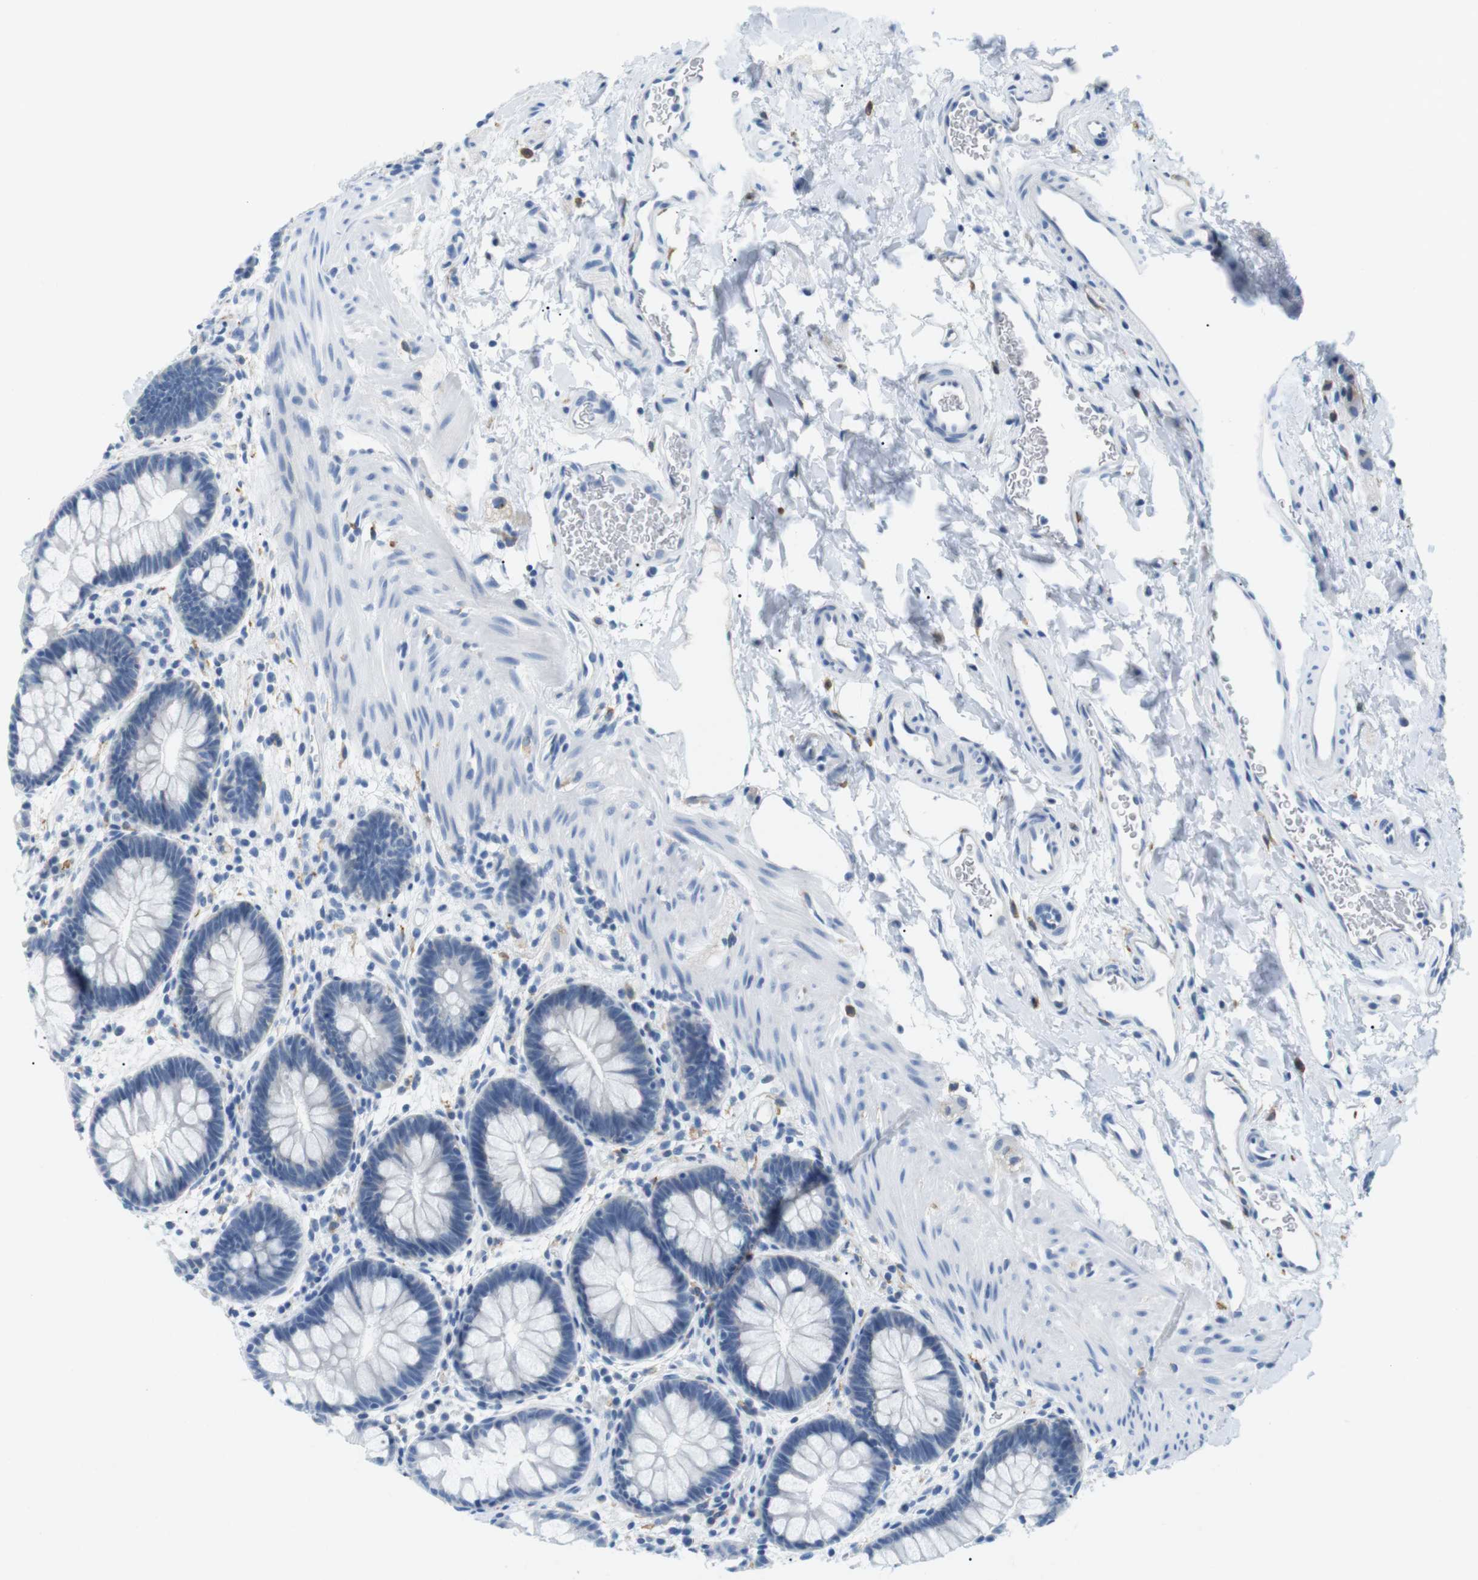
{"staining": {"intensity": "negative", "quantity": "none", "location": "none"}, "tissue": "rectum", "cell_type": "Glandular cells", "image_type": "normal", "snomed": [{"axis": "morphology", "description": "Normal tissue, NOS"}, {"axis": "topography", "description": "Rectum"}], "caption": "This is an immunohistochemistry photomicrograph of normal human rectum. There is no staining in glandular cells.", "gene": "FCGRT", "patient": {"sex": "female", "age": 24}}